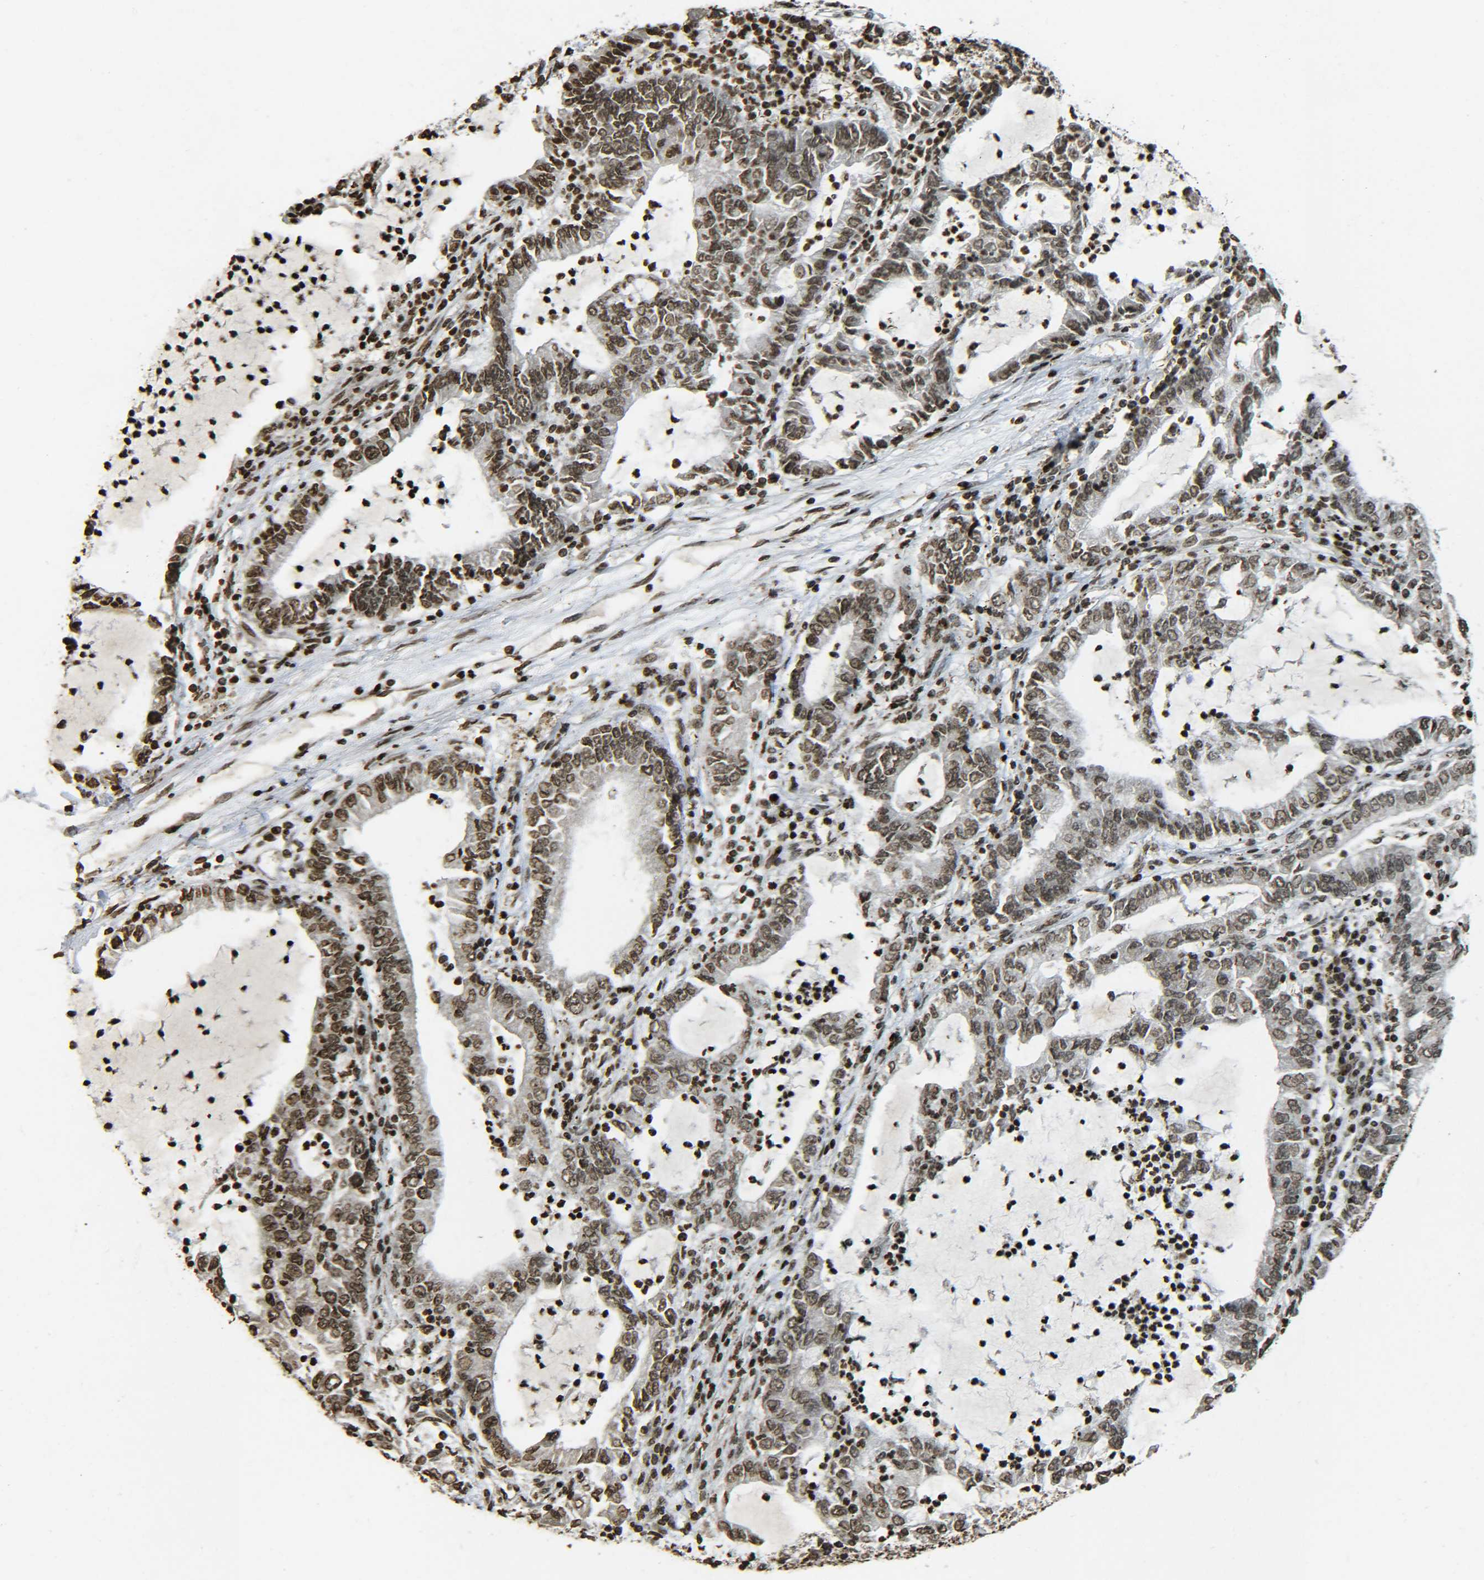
{"staining": {"intensity": "moderate", "quantity": "25%-75%", "location": "cytoplasmic/membranous,nuclear"}, "tissue": "lung cancer", "cell_type": "Tumor cells", "image_type": "cancer", "snomed": [{"axis": "morphology", "description": "Adenocarcinoma, NOS"}, {"axis": "topography", "description": "Lung"}], "caption": "There is medium levels of moderate cytoplasmic/membranous and nuclear staining in tumor cells of lung adenocarcinoma, as demonstrated by immunohistochemical staining (brown color).", "gene": "NEUROG2", "patient": {"sex": "female", "age": 51}}